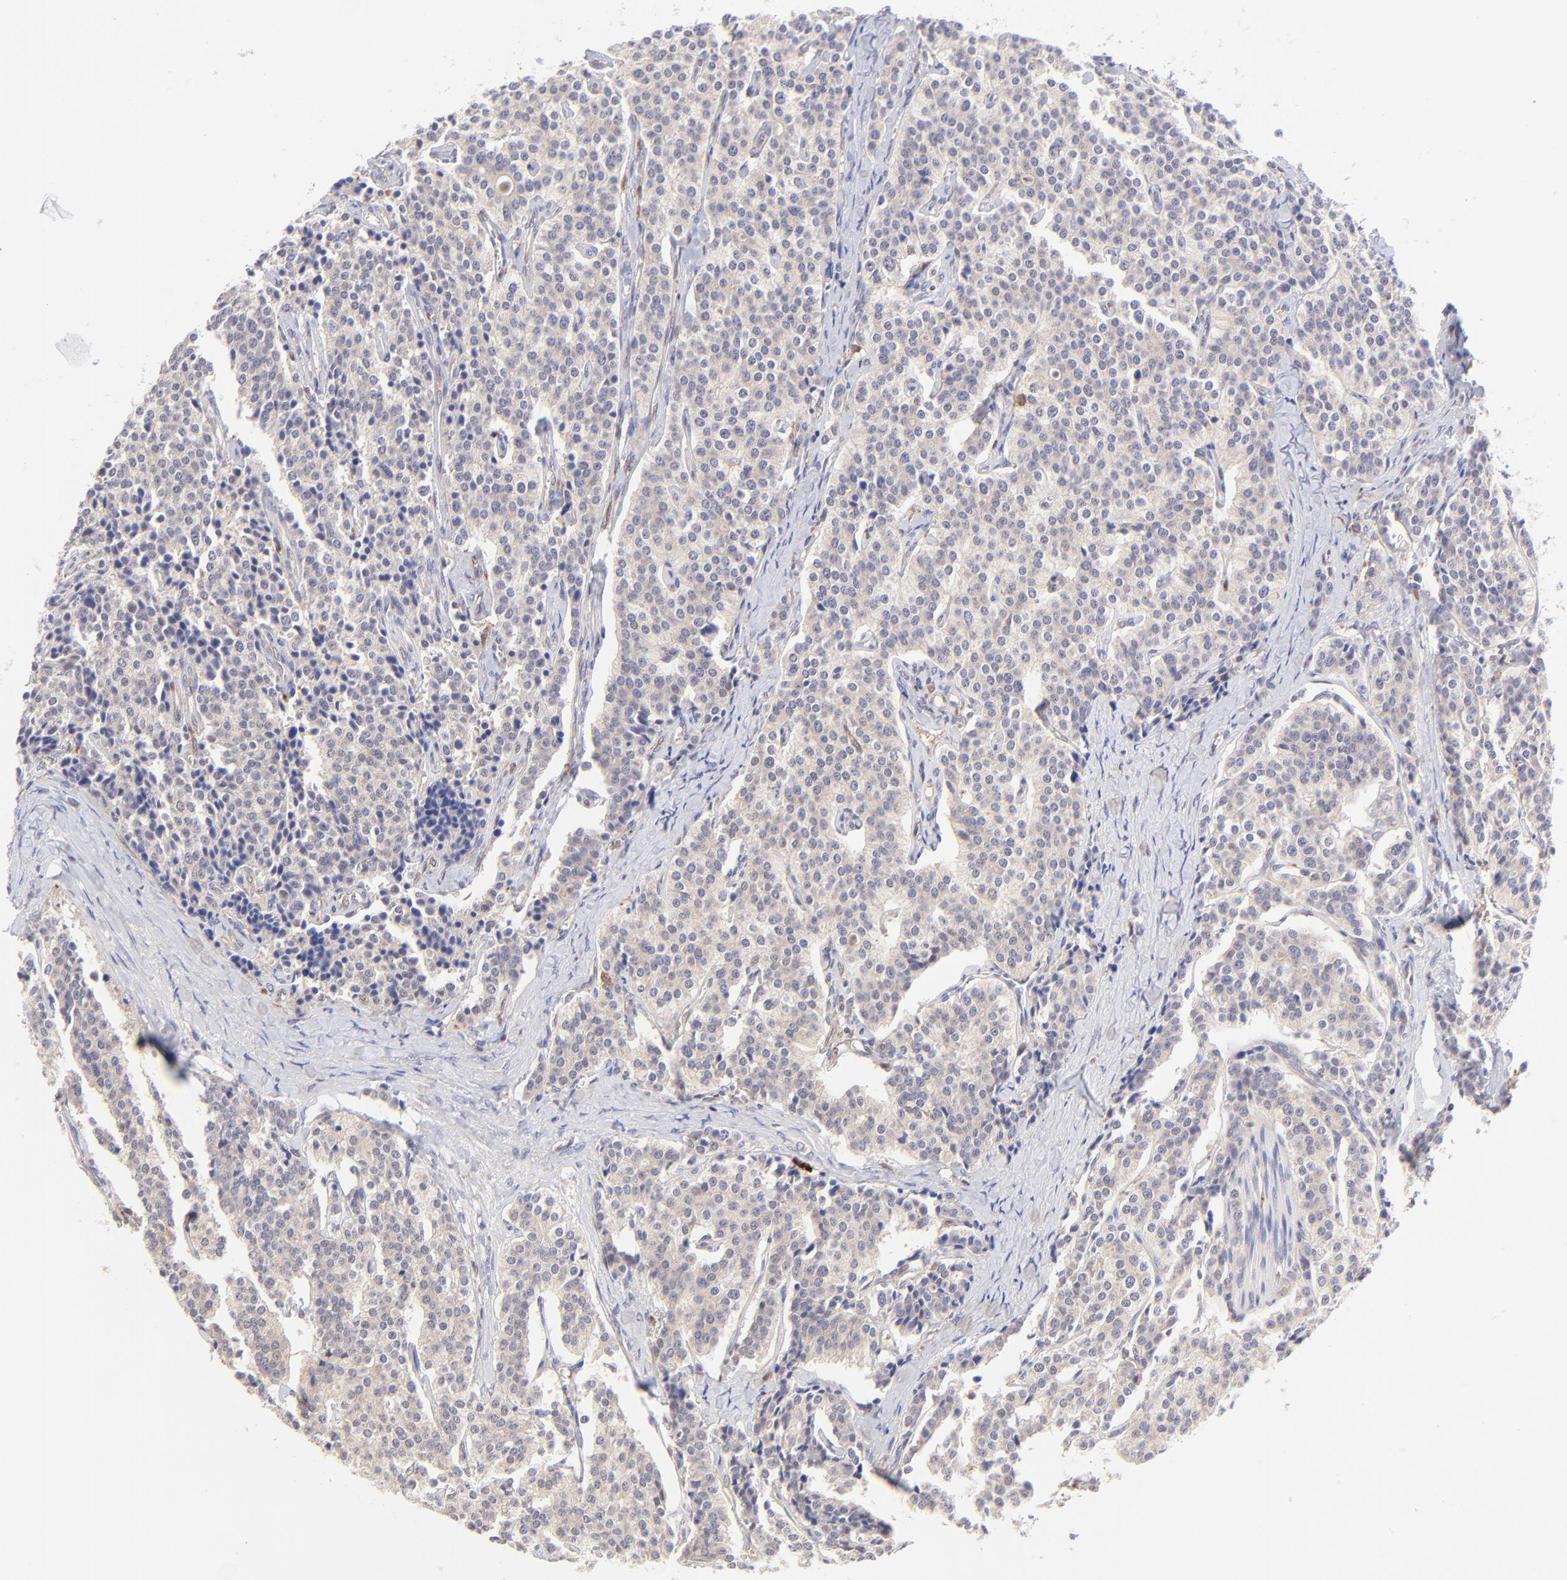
{"staining": {"intensity": "weak", "quantity": ">75%", "location": "cytoplasmic/membranous"}, "tissue": "carcinoid", "cell_type": "Tumor cells", "image_type": "cancer", "snomed": [{"axis": "morphology", "description": "Carcinoid, malignant, NOS"}, {"axis": "topography", "description": "Small intestine"}], "caption": "Carcinoid stained with DAB (3,3'-diaminobenzidine) immunohistochemistry (IHC) reveals low levels of weak cytoplasmic/membranous positivity in approximately >75% of tumor cells.", "gene": "HYAL1", "patient": {"sex": "male", "age": 63}}